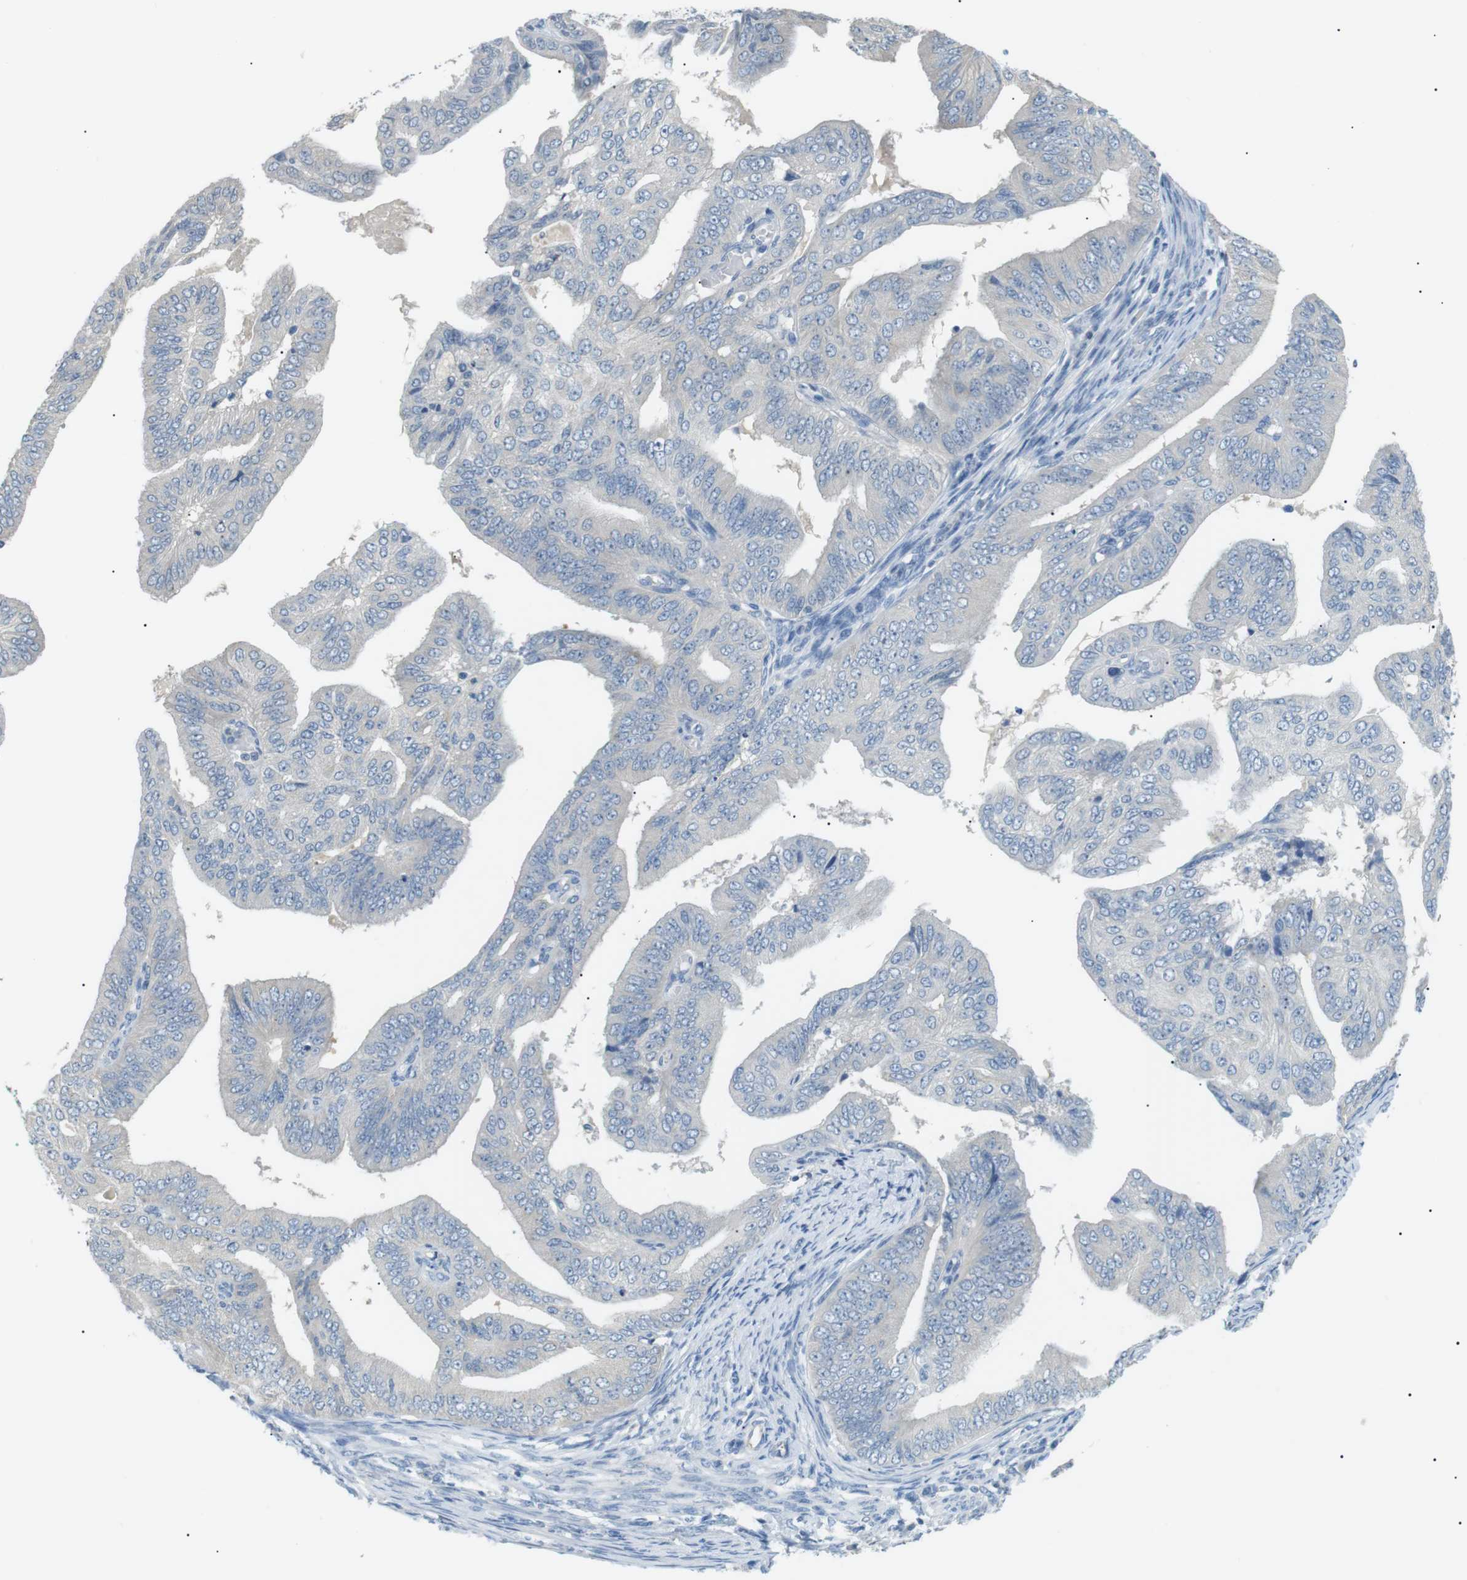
{"staining": {"intensity": "negative", "quantity": "none", "location": "none"}, "tissue": "endometrial cancer", "cell_type": "Tumor cells", "image_type": "cancer", "snomed": [{"axis": "morphology", "description": "Adenocarcinoma, NOS"}, {"axis": "topography", "description": "Endometrium"}], "caption": "The photomicrograph displays no staining of tumor cells in endometrial adenocarcinoma. The staining is performed using DAB (3,3'-diaminobenzidine) brown chromogen with nuclei counter-stained in using hematoxylin.", "gene": "CDH26", "patient": {"sex": "female", "age": 58}}